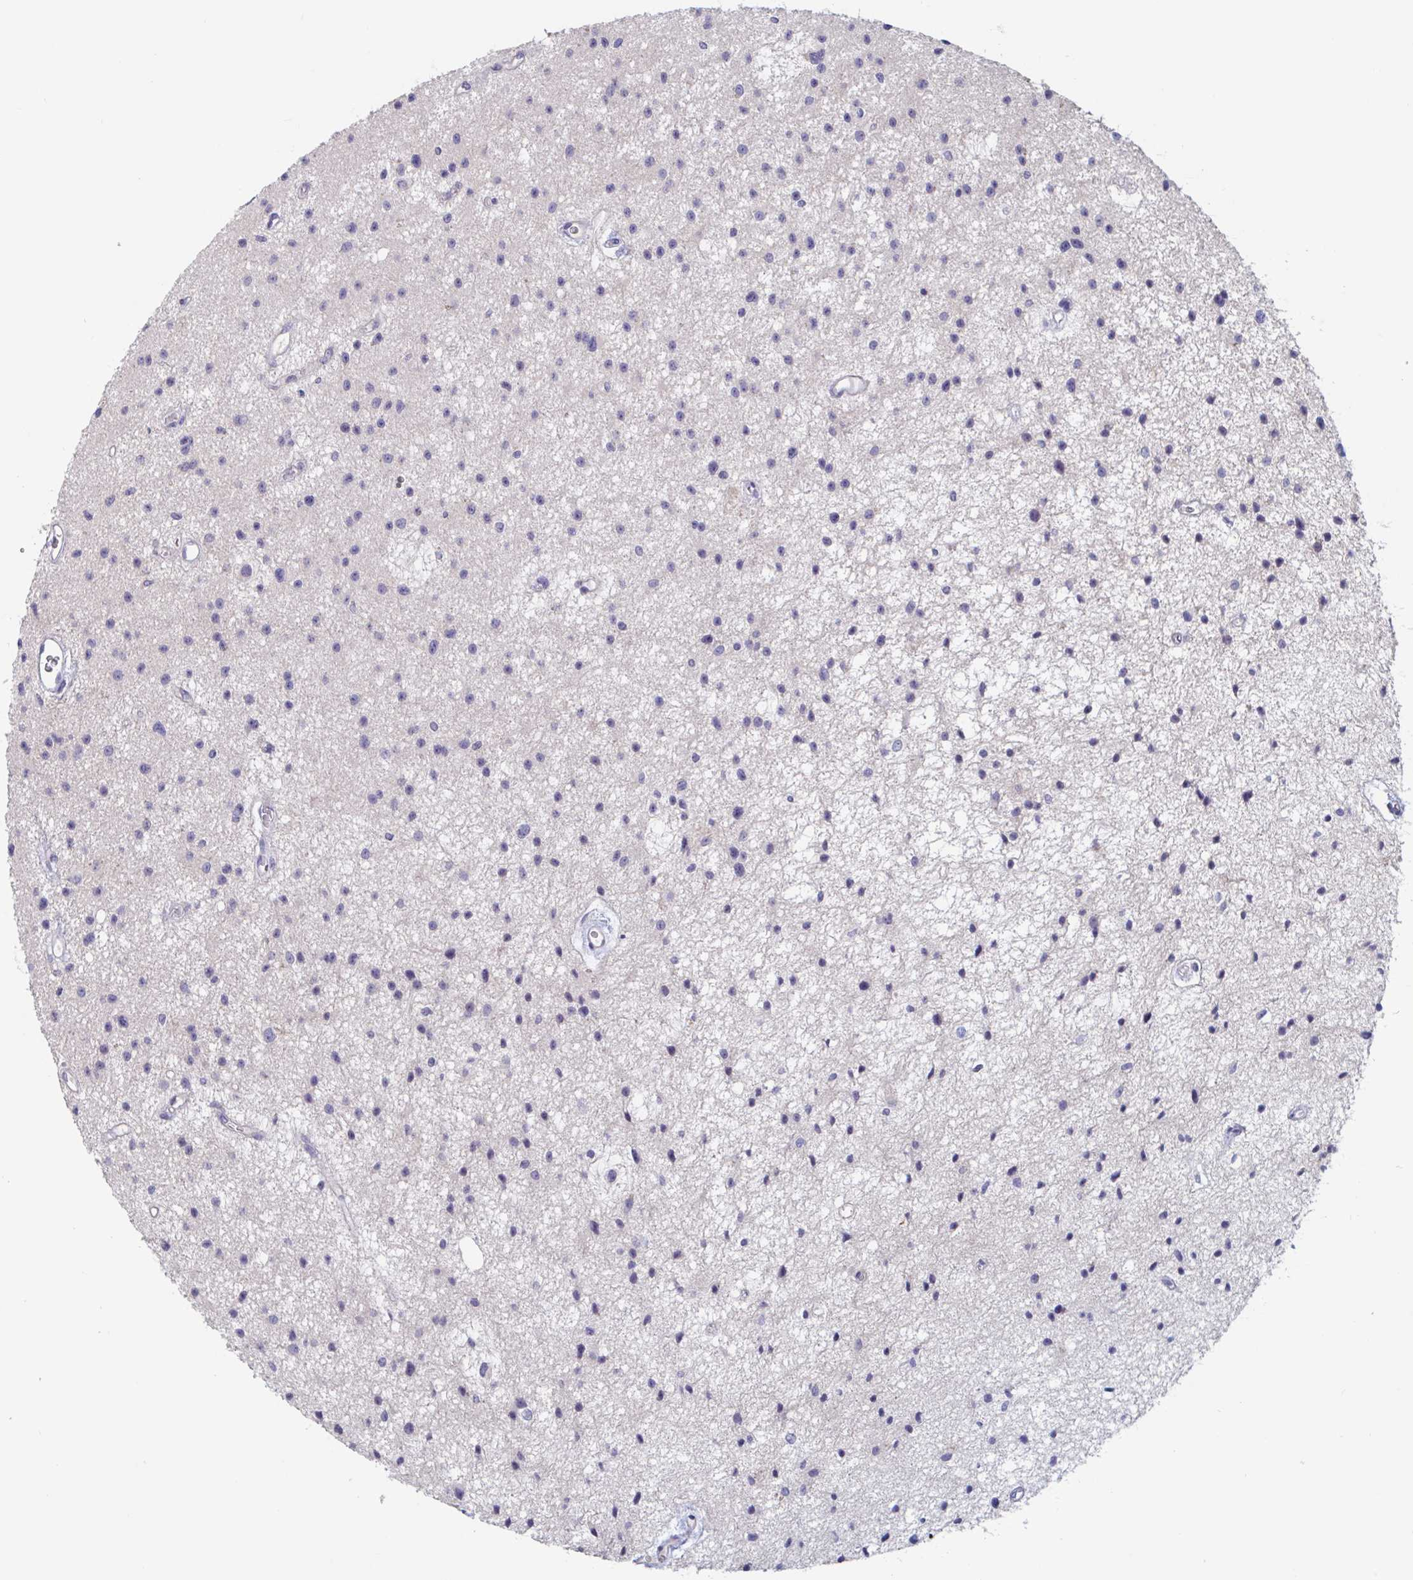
{"staining": {"intensity": "negative", "quantity": "none", "location": "none"}, "tissue": "glioma", "cell_type": "Tumor cells", "image_type": "cancer", "snomed": [{"axis": "morphology", "description": "Glioma, malignant, Low grade"}, {"axis": "topography", "description": "Brain"}], "caption": "High power microscopy image of an IHC histopathology image of glioma, revealing no significant staining in tumor cells. (DAB (3,3'-diaminobenzidine) immunohistochemistry (IHC), high magnification).", "gene": "UNKL", "patient": {"sex": "male", "age": 43}}